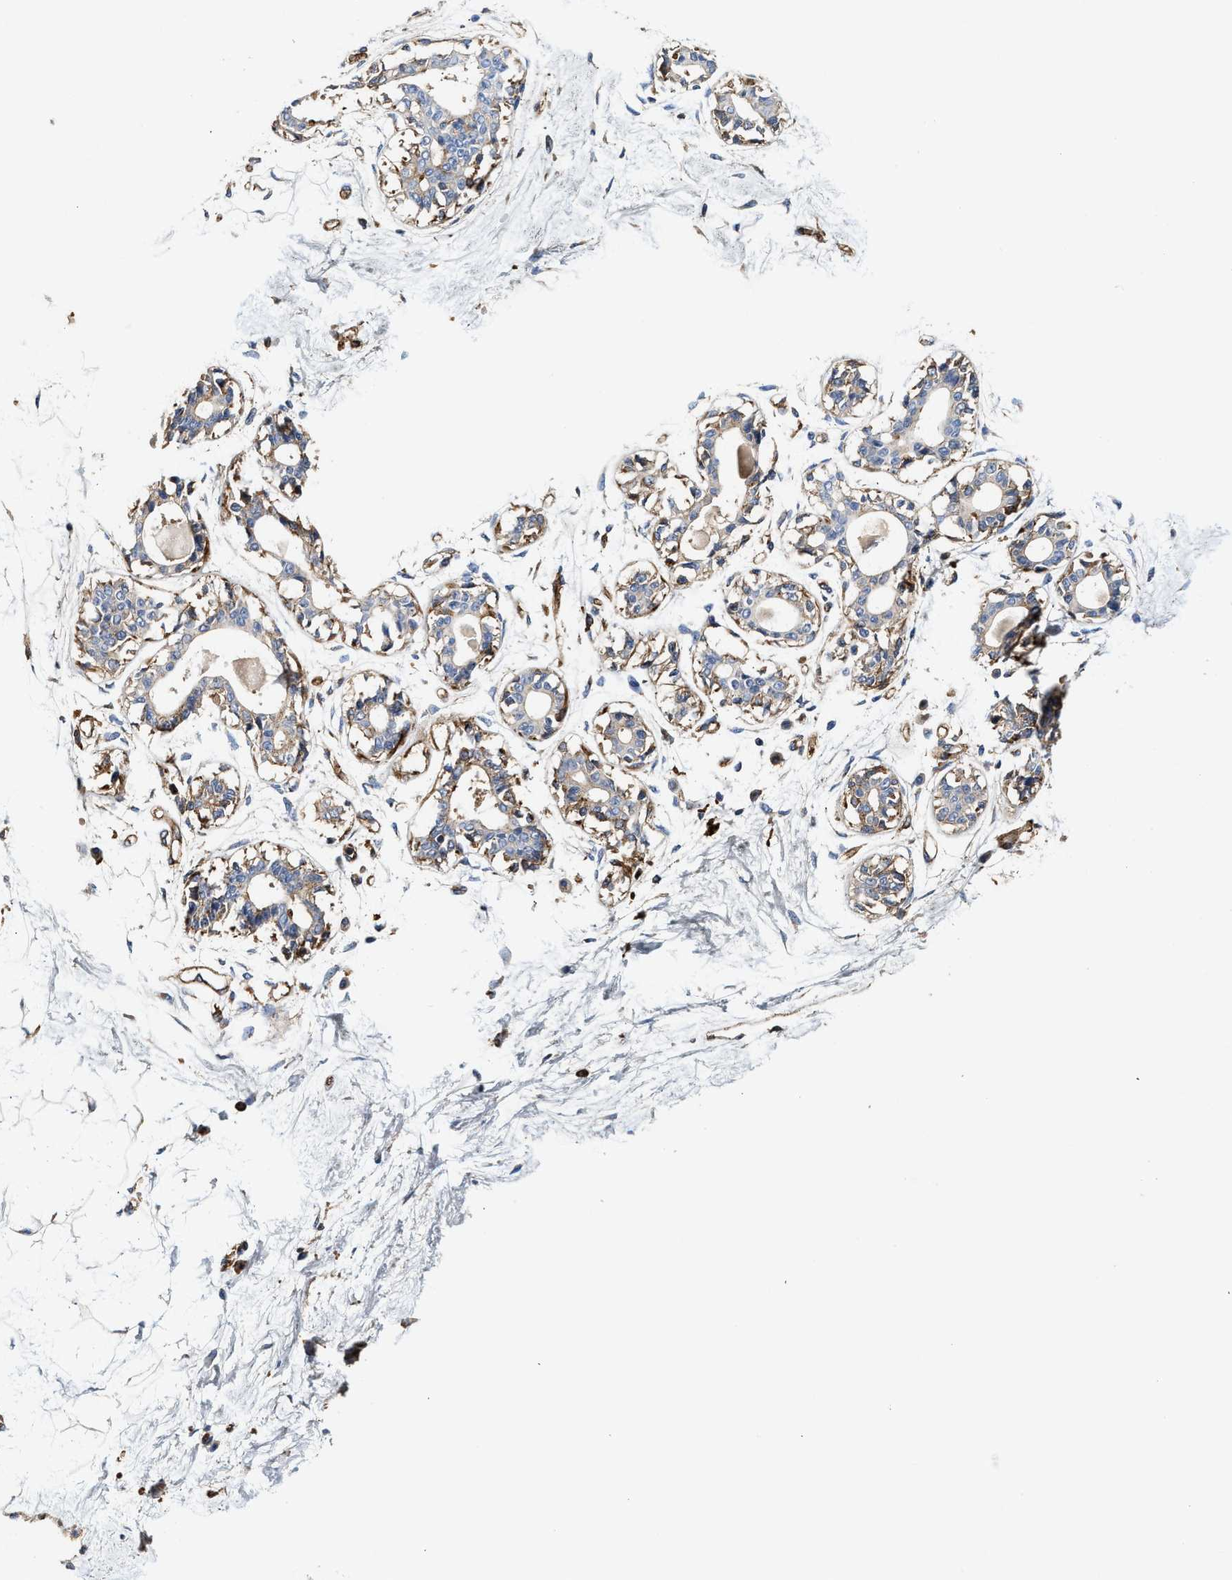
{"staining": {"intensity": "weak", "quantity": "25%-75%", "location": "cytoplasmic/membranous"}, "tissue": "breast", "cell_type": "Adipocytes", "image_type": "normal", "snomed": [{"axis": "morphology", "description": "Normal tissue, NOS"}, {"axis": "topography", "description": "Breast"}], "caption": "Weak cytoplasmic/membranous positivity for a protein is appreciated in approximately 25%-75% of adipocytes of benign breast using IHC.", "gene": "HIP1", "patient": {"sex": "female", "age": 45}}